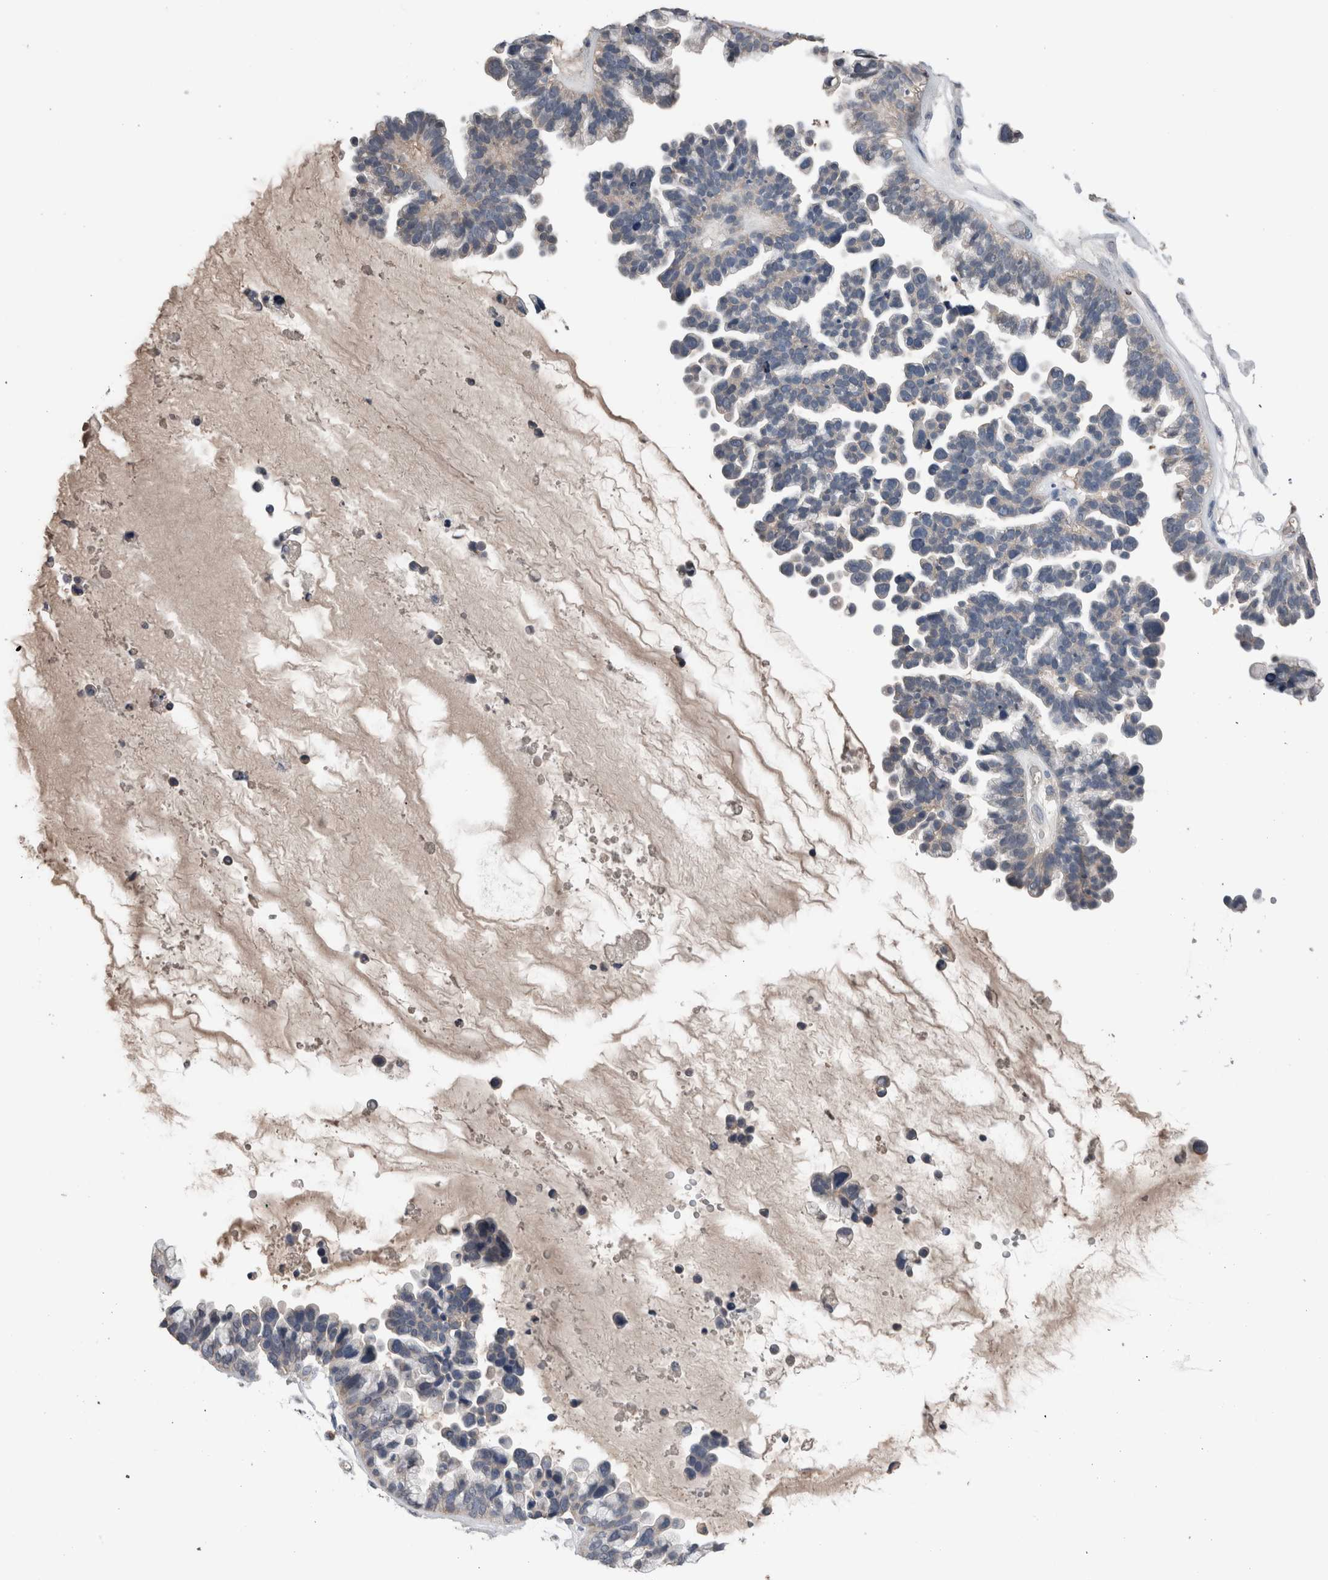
{"staining": {"intensity": "negative", "quantity": "none", "location": "none"}, "tissue": "ovarian cancer", "cell_type": "Tumor cells", "image_type": "cancer", "snomed": [{"axis": "morphology", "description": "Cystadenocarcinoma, serous, NOS"}, {"axis": "topography", "description": "Ovary"}], "caption": "Tumor cells show no significant staining in ovarian cancer.", "gene": "CRNN", "patient": {"sex": "female", "age": 56}}